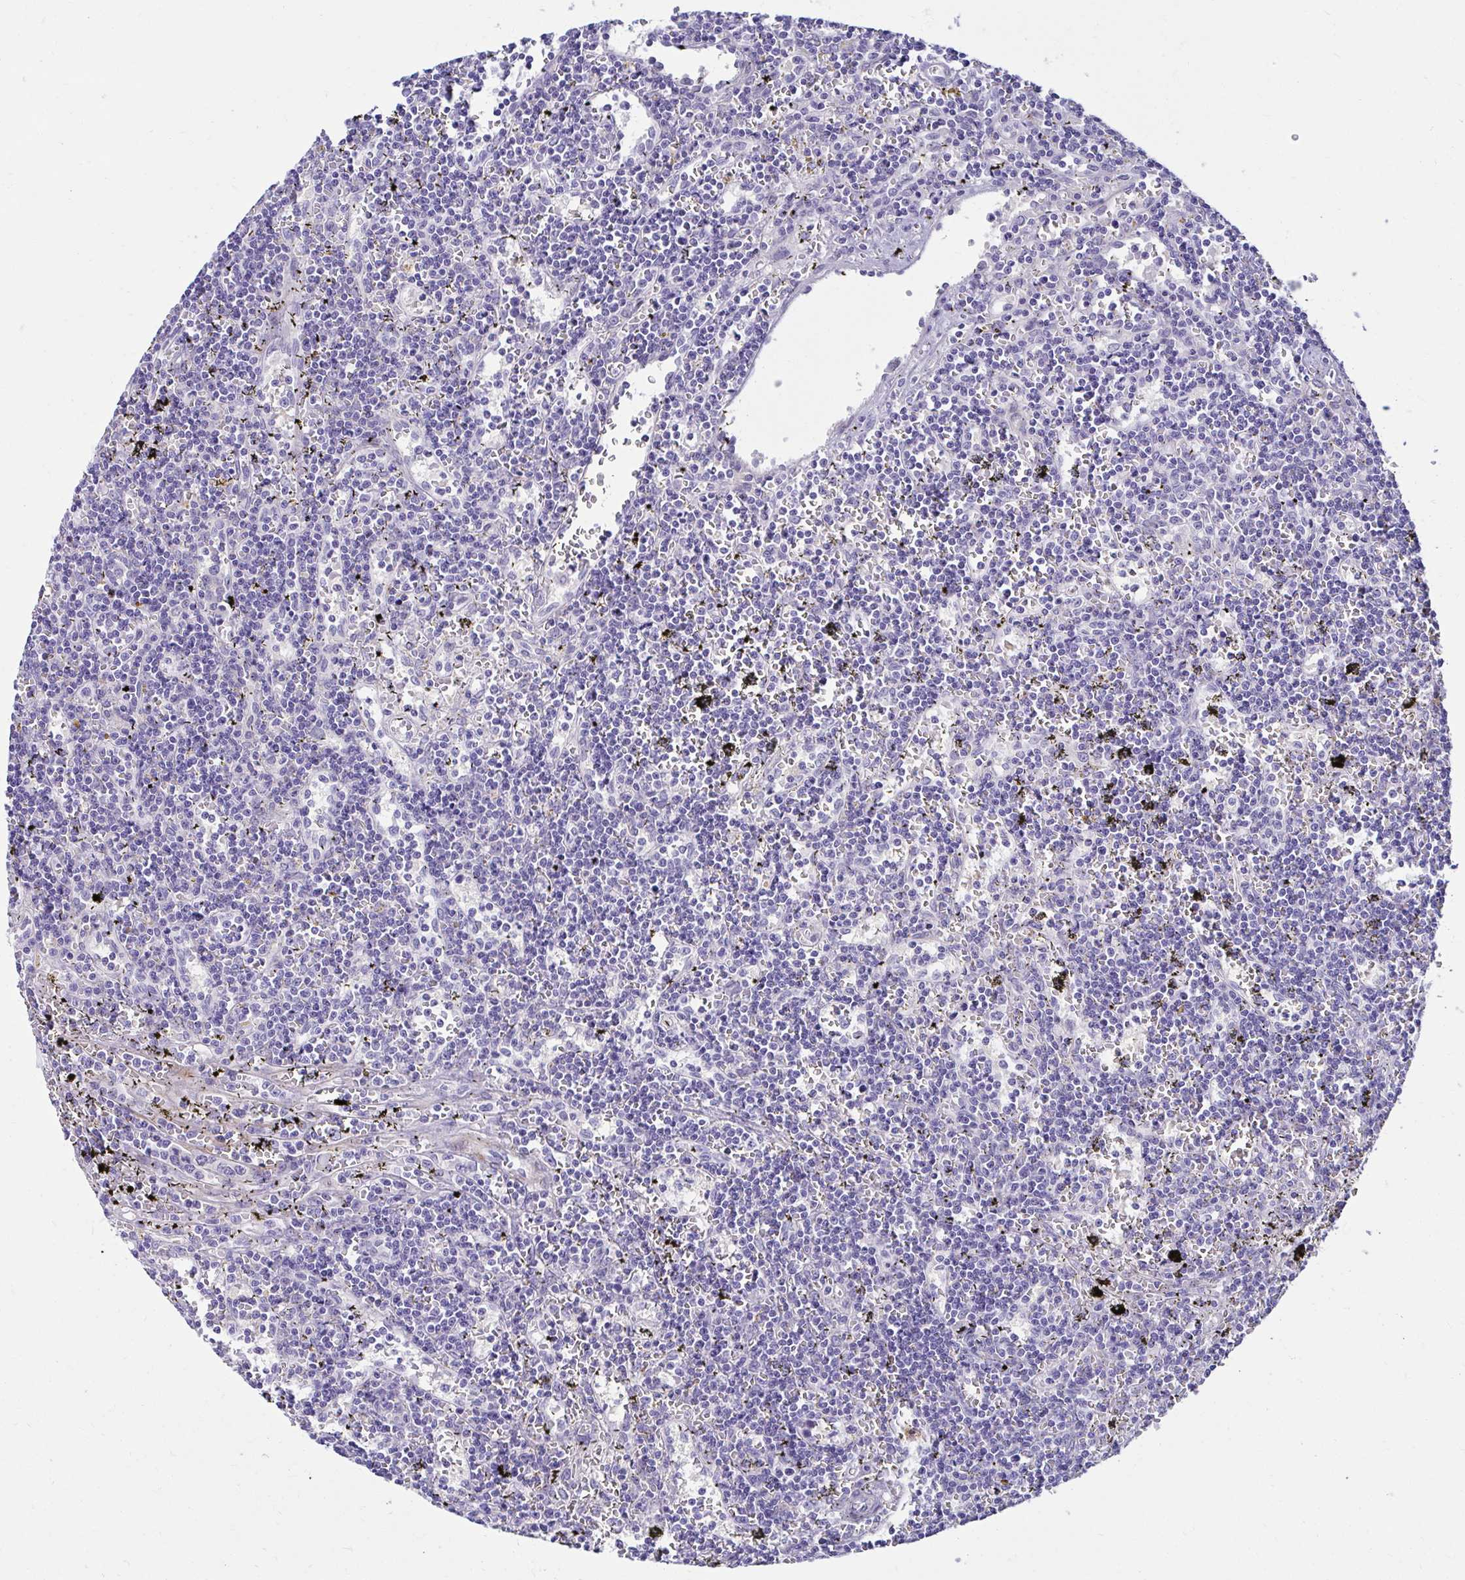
{"staining": {"intensity": "negative", "quantity": "none", "location": "none"}, "tissue": "lymphoma", "cell_type": "Tumor cells", "image_type": "cancer", "snomed": [{"axis": "morphology", "description": "Malignant lymphoma, non-Hodgkin's type, Low grade"}, {"axis": "topography", "description": "Spleen"}], "caption": "Tumor cells show no significant expression in lymphoma.", "gene": "ANKRD62", "patient": {"sex": "male", "age": 60}}